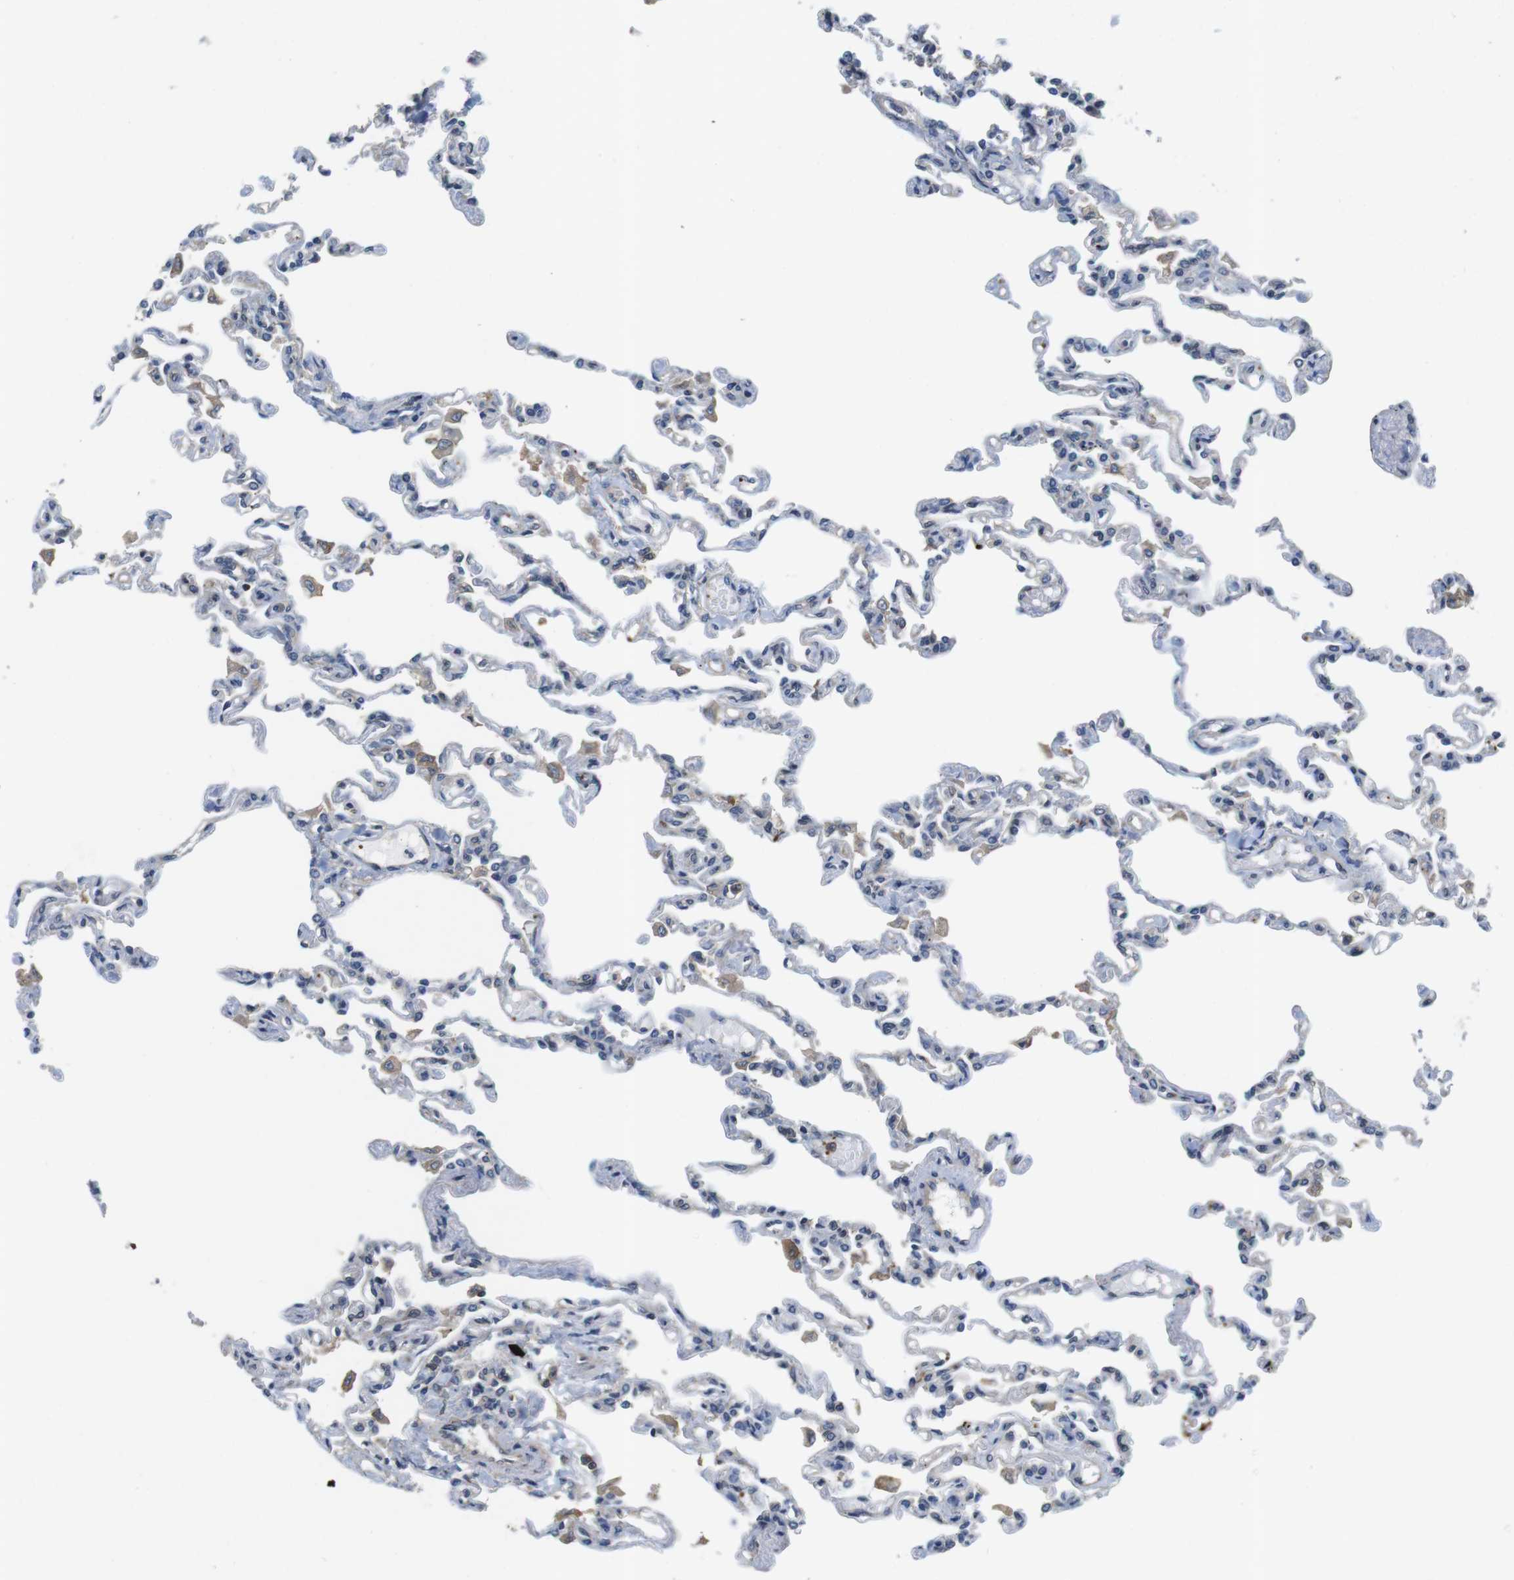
{"staining": {"intensity": "weak", "quantity": "<25%", "location": "cytoplasmic/membranous"}, "tissue": "lung", "cell_type": "Alveolar cells", "image_type": "normal", "snomed": [{"axis": "morphology", "description": "Normal tissue, NOS"}, {"axis": "topography", "description": "Lung"}], "caption": "The immunohistochemistry micrograph has no significant staining in alveolar cells of lung. The staining was performed using DAB to visualize the protein expression in brown, while the nuclei were stained in blue with hematoxylin (Magnification: 20x).", "gene": "HERPUD2", "patient": {"sex": "male", "age": 21}}